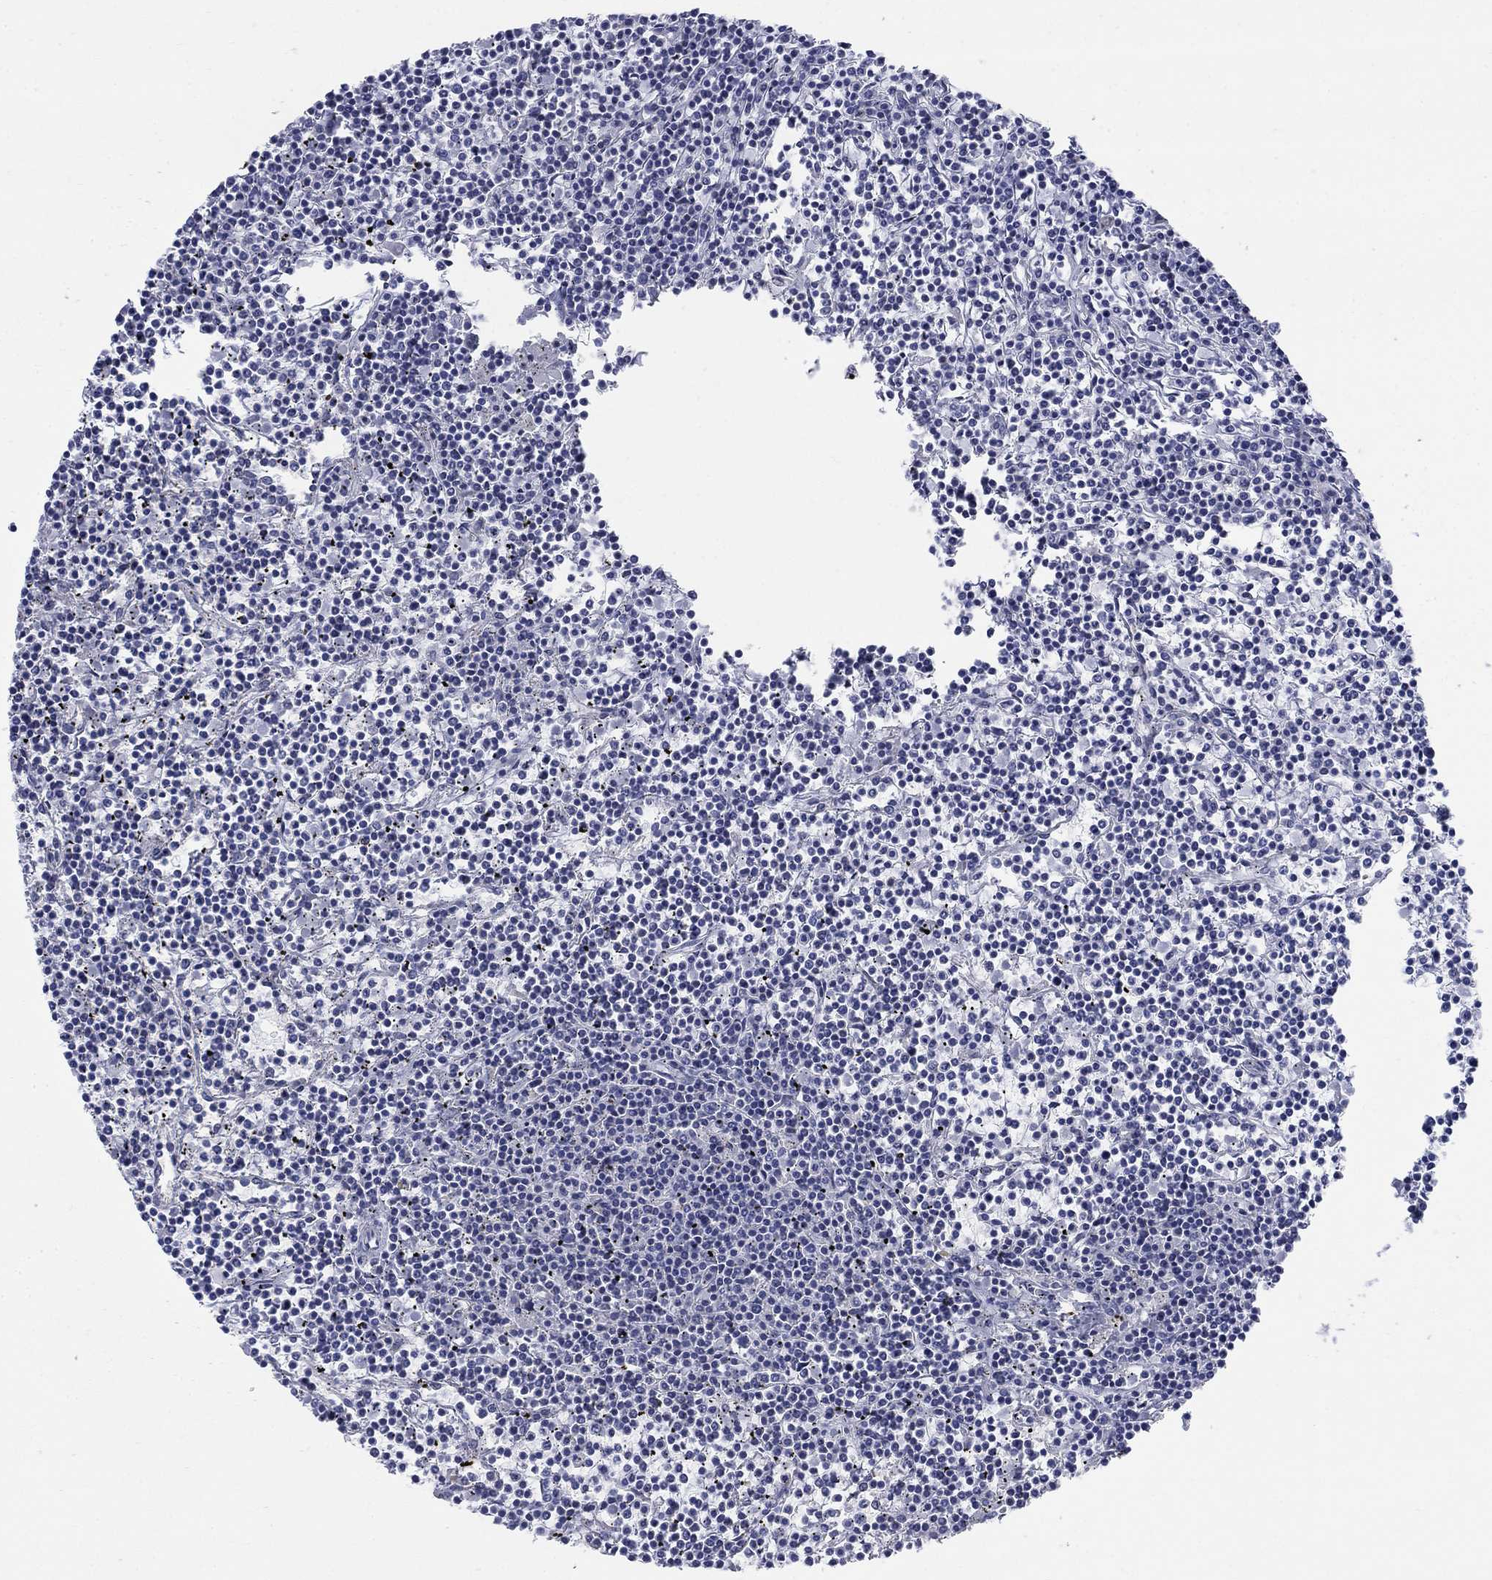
{"staining": {"intensity": "negative", "quantity": "none", "location": "none"}, "tissue": "lymphoma", "cell_type": "Tumor cells", "image_type": "cancer", "snomed": [{"axis": "morphology", "description": "Malignant lymphoma, non-Hodgkin's type, Low grade"}, {"axis": "topography", "description": "Spleen"}], "caption": "Image shows no protein expression in tumor cells of low-grade malignant lymphoma, non-Hodgkin's type tissue.", "gene": "MYO3A", "patient": {"sex": "female", "age": 19}}